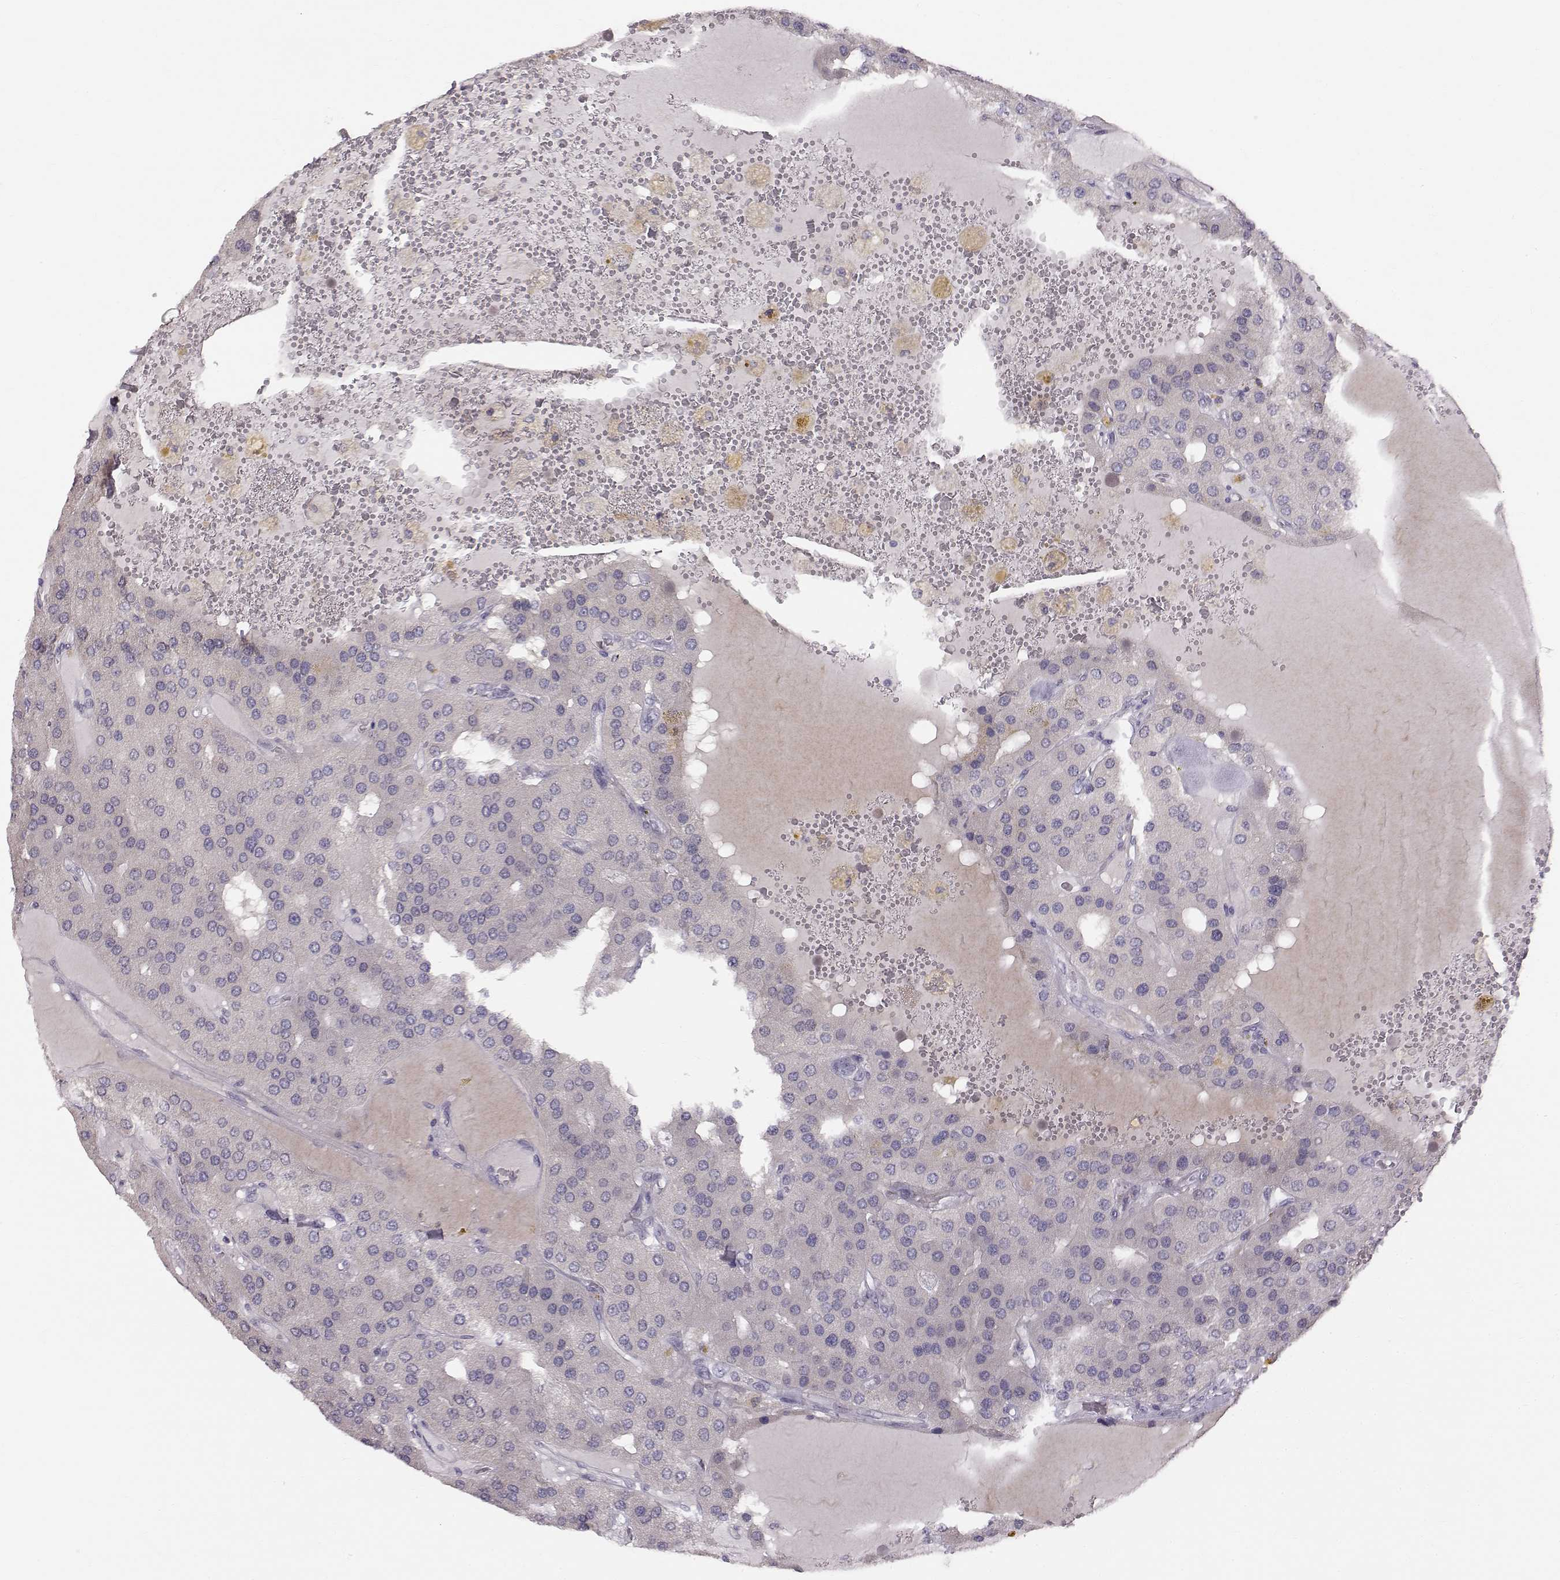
{"staining": {"intensity": "negative", "quantity": "none", "location": "none"}, "tissue": "parathyroid gland", "cell_type": "Glandular cells", "image_type": "normal", "snomed": [{"axis": "morphology", "description": "Normal tissue, NOS"}, {"axis": "morphology", "description": "Adenoma, NOS"}, {"axis": "topography", "description": "Parathyroid gland"}], "caption": "DAB (3,3'-diaminobenzidine) immunohistochemical staining of normal parathyroid gland shows no significant positivity in glandular cells. (DAB (3,3'-diaminobenzidine) IHC with hematoxylin counter stain).", "gene": "ACSL6", "patient": {"sex": "female", "age": 86}}